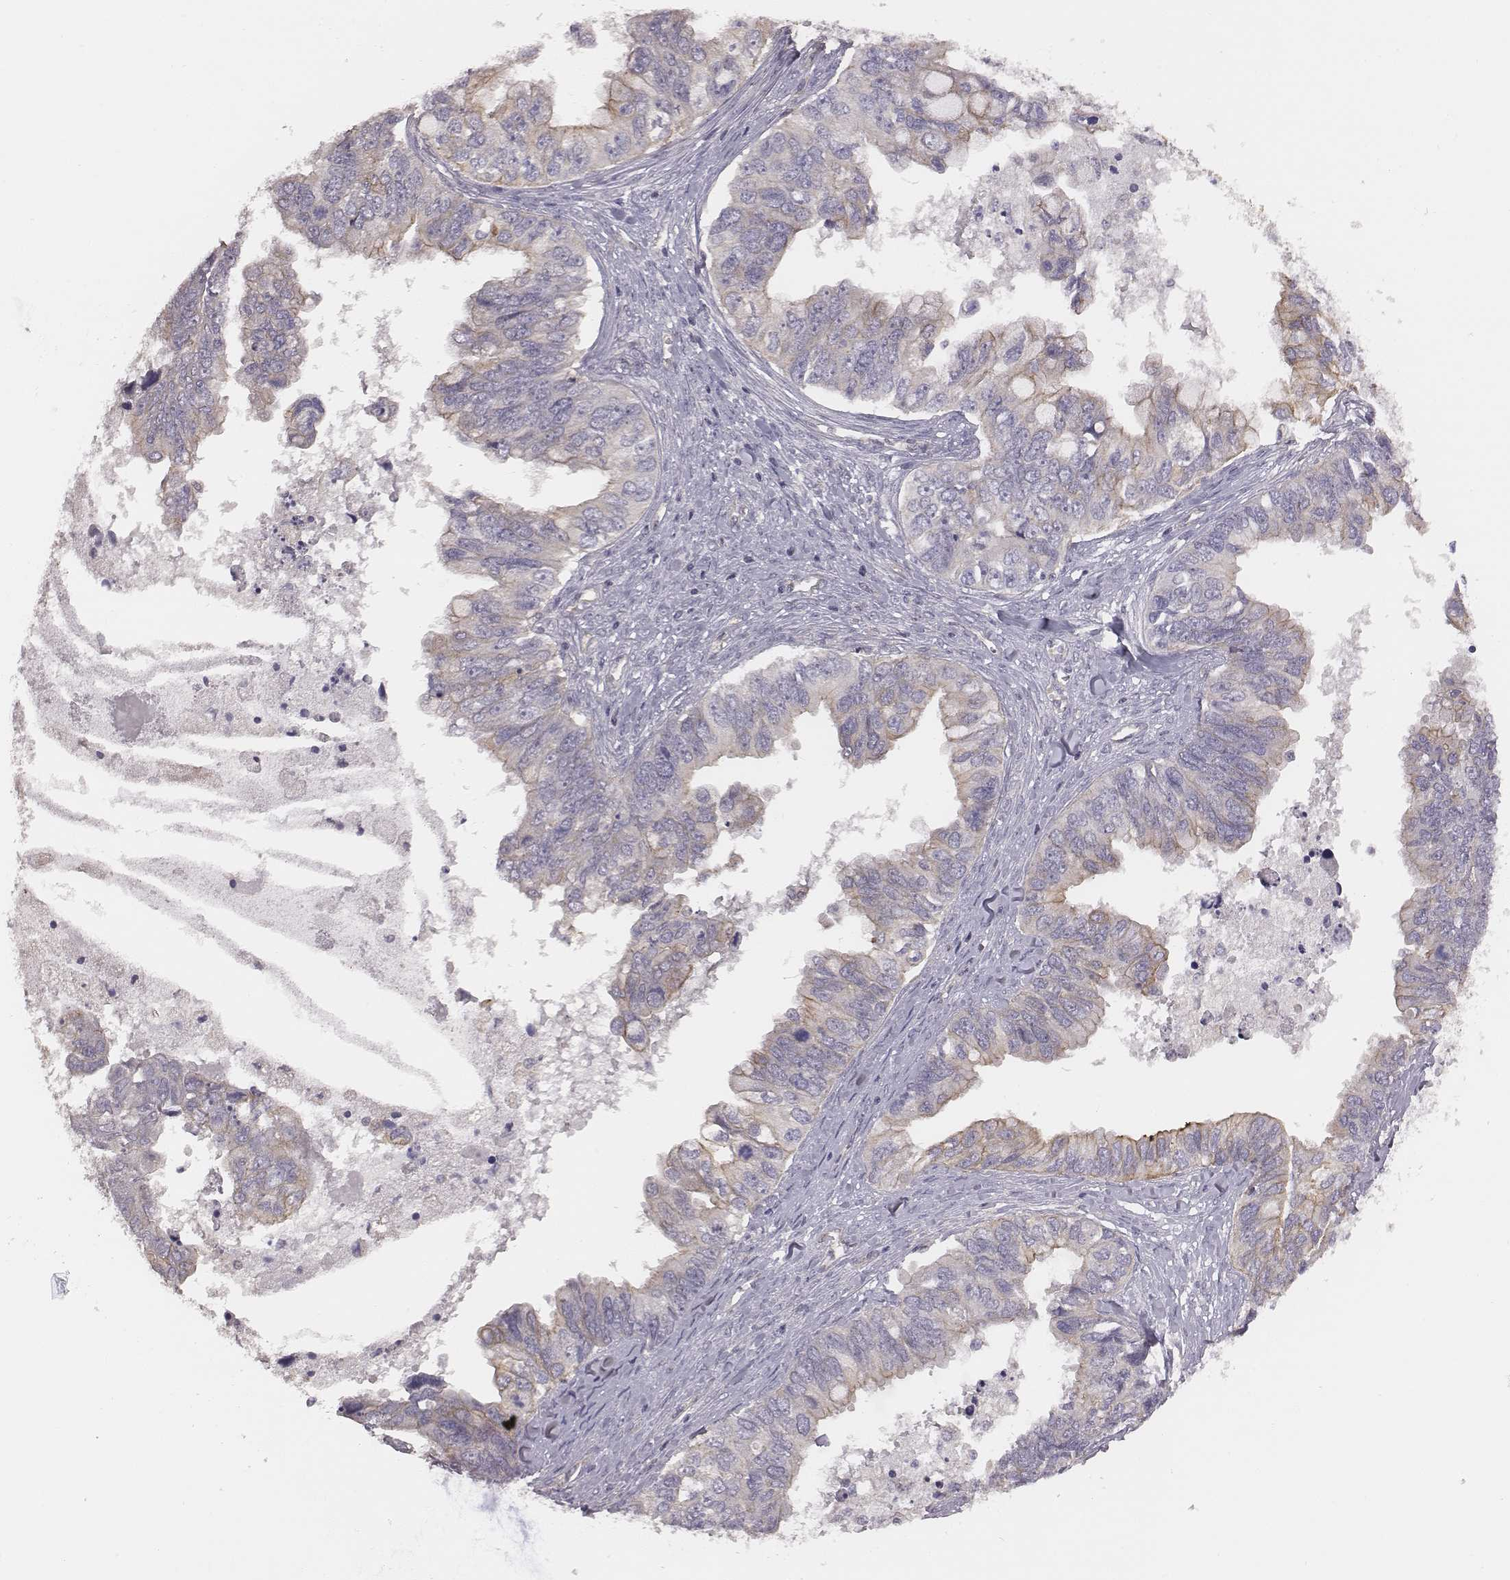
{"staining": {"intensity": "weak", "quantity": "<25%", "location": "cytoplasmic/membranous"}, "tissue": "ovarian cancer", "cell_type": "Tumor cells", "image_type": "cancer", "snomed": [{"axis": "morphology", "description": "Cystadenocarcinoma, mucinous, NOS"}, {"axis": "topography", "description": "Ovary"}], "caption": "A micrograph of ovarian cancer (mucinous cystadenocarcinoma) stained for a protein reveals no brown staining in tumor cells.", "gene": "SCARF1", "patient": {"sex": "female", "age": 76}}